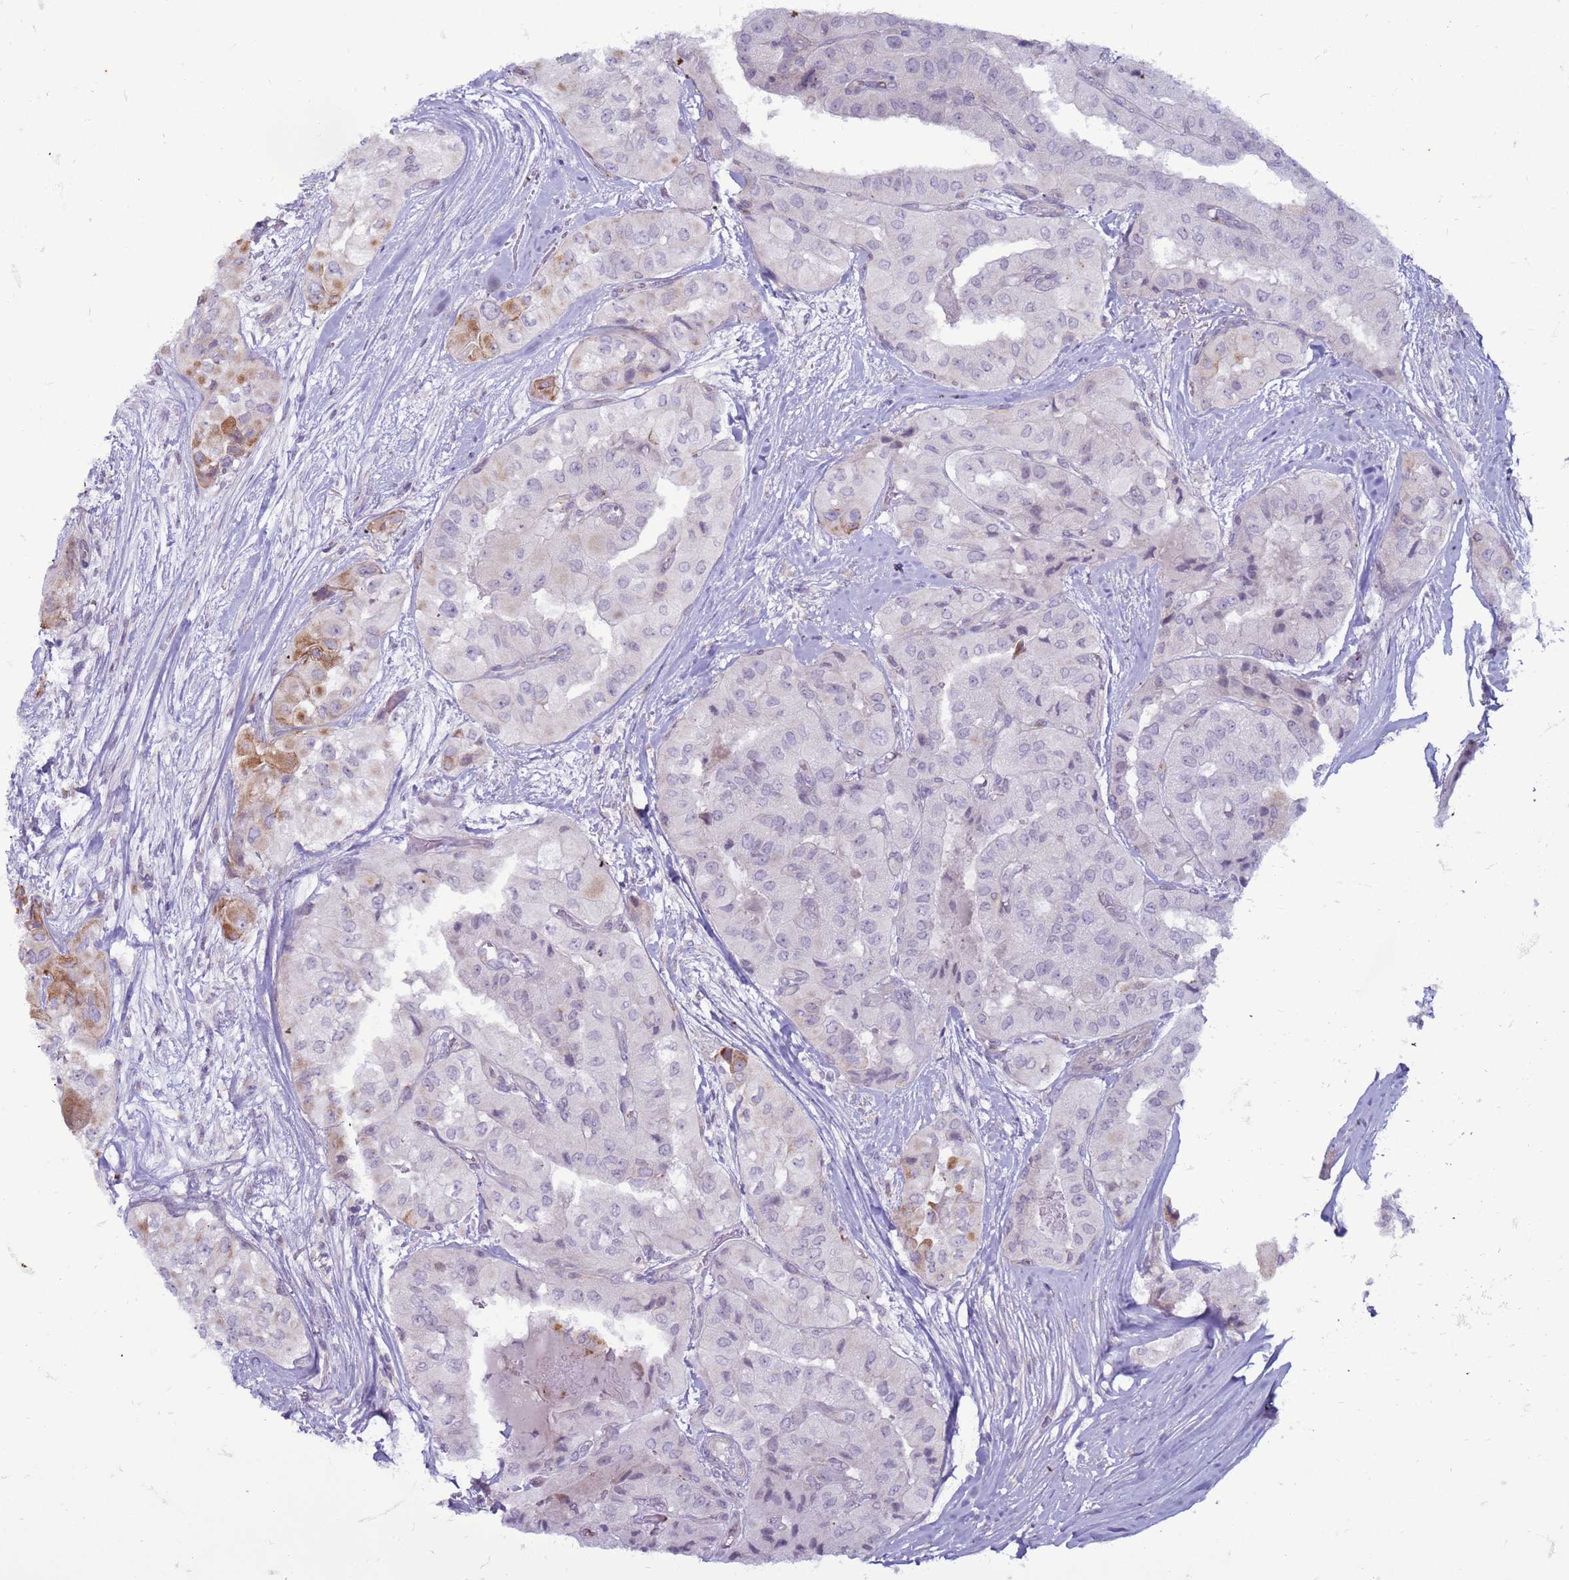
{"staining": {"intensity": "moderate", "quantity": "<25%", "location": "cytoplasmic/membranous"}, "tissue": "thyroid cancer", "cell_type": "Tumor cells", "image_type": "cancer", "snomed": [{"axis": "morphology", "description": "Papillary adenocarcinoma, NOS"}, {"axis": "topography", "description": "Thyroid gland"}], "caption": "Immunohistochemical staining of human papillary adenocarcinoma (thyroid) displays low levels of moderate cytoplasmic/membranous protein positivity in about <25% of tumor cells. Immunohistochemistry (ihc) stains the protein of interest in brown and the nuclei are stained blue.", "gene": "SLC15A3", "patient": {"sex": "female", "age": 59}}